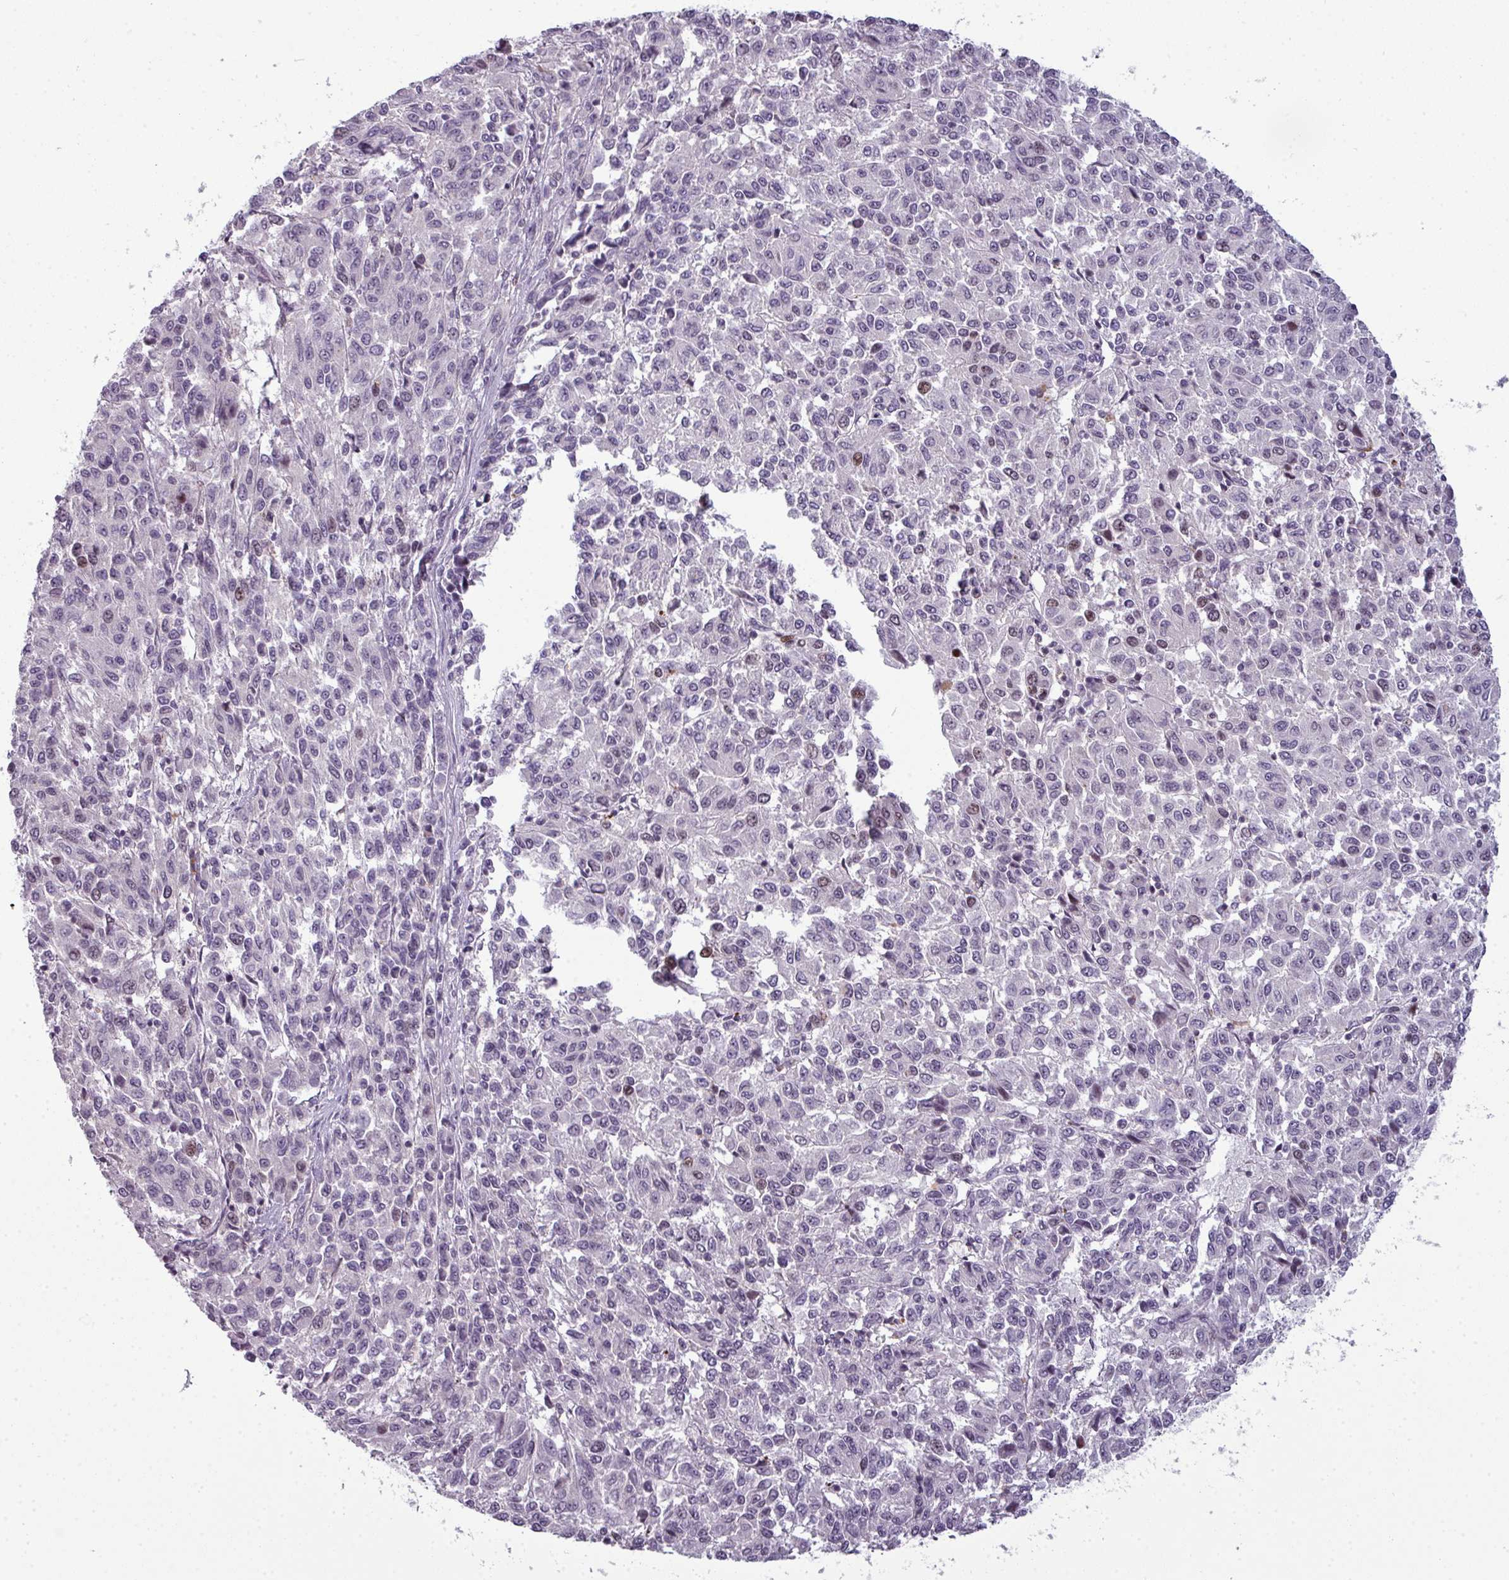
{"staining": {"intensity": "negative", "quantity": "none", "location": "none"}, "tissue": "melanoma", "cell_type": "Tumor cells", "image_type": "cancer", "snomed": [{"axis": "morphology", "description": "Malignant melanoma, Metastatic site"}, {"axis": "topography", "description": "Lung"}], "caption": "Immunohistochemical staining of malignant melanoma (metastatic site) shows no significant staining in tumor cells. (Stains: DAB (3,3'-diaminobenzidine) IHC with hematoxylin counter stain, Microscopy: brightfield microscopy at high magnification).", "gene": "TMEFF1", "patient": {"sex": "male", "age": 64}}